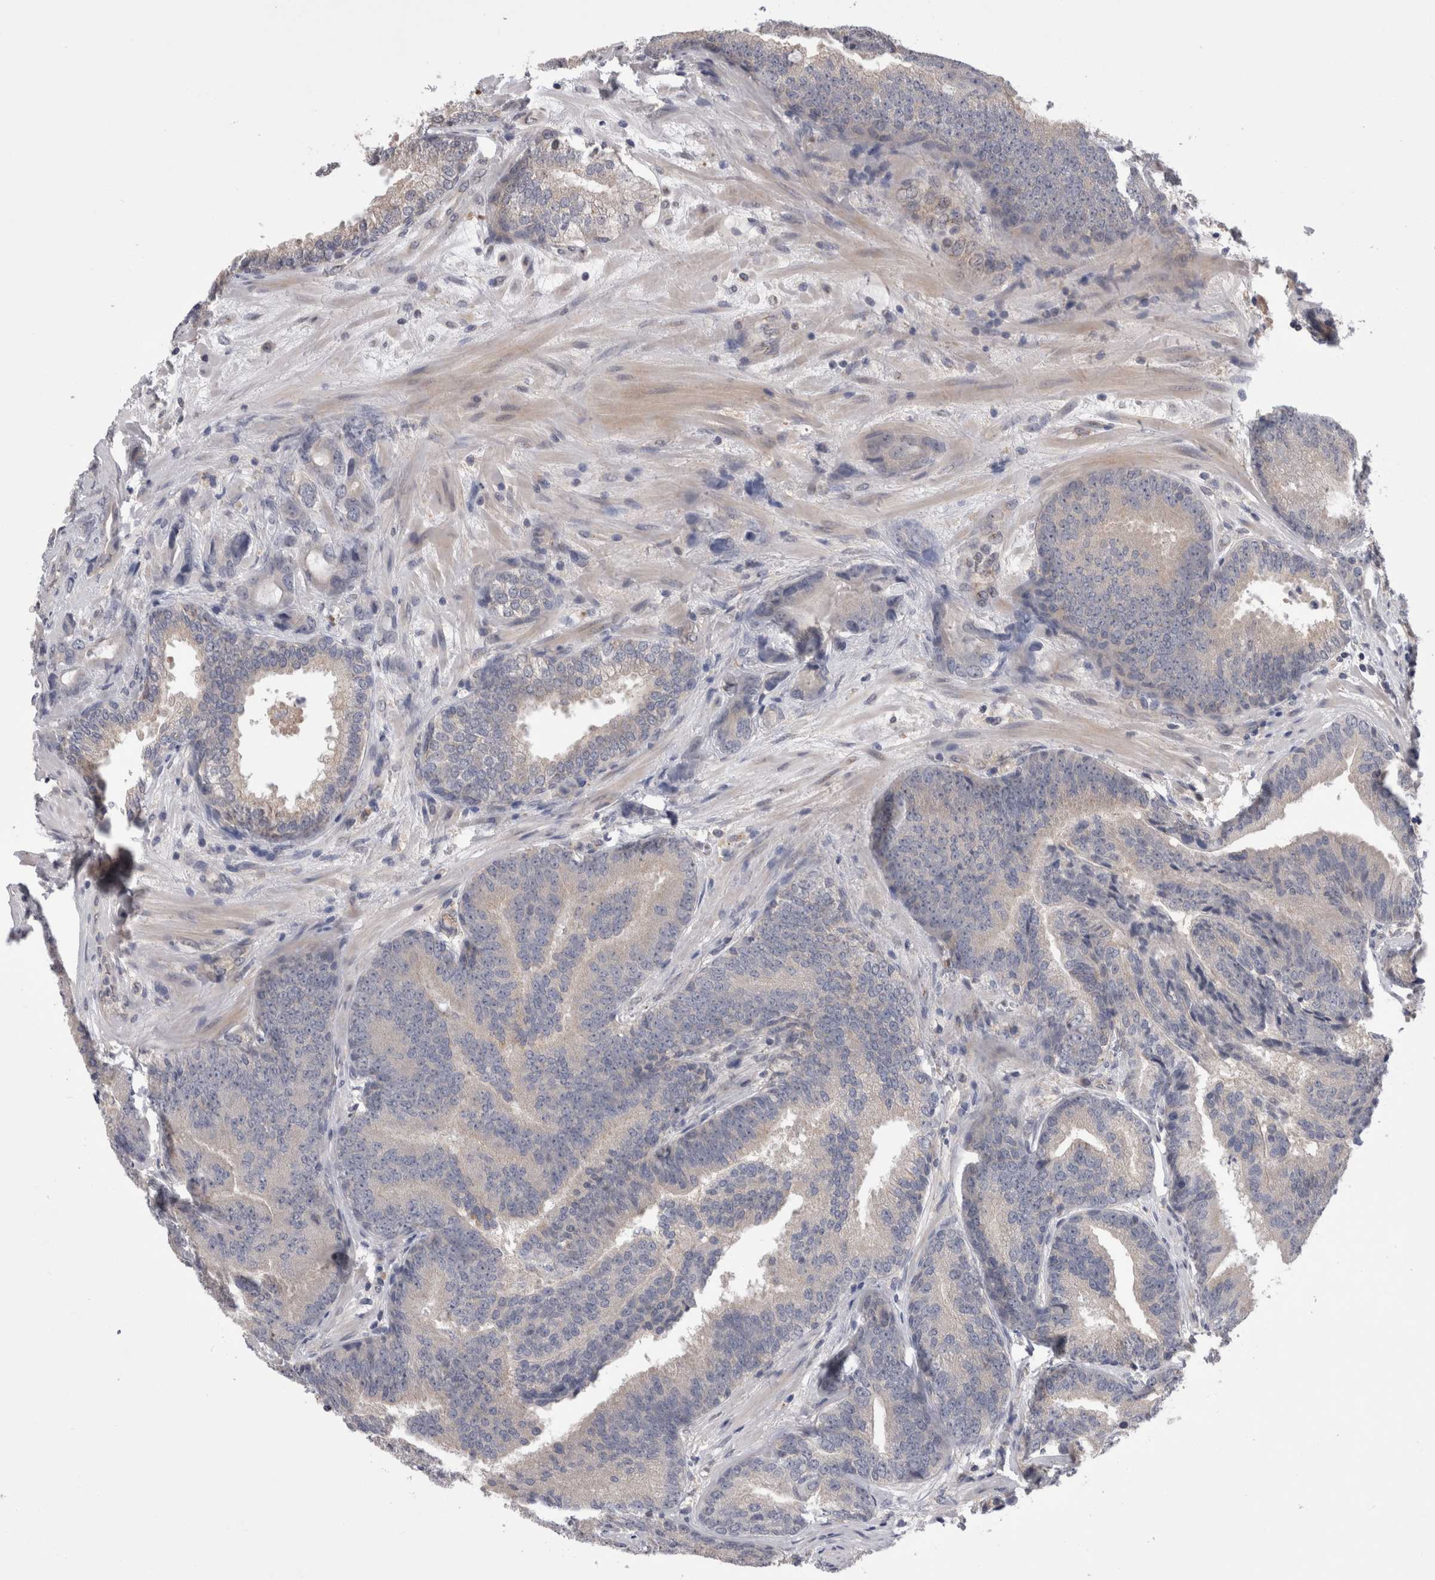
{"staining": {"intensity": "negative", "quantity": "none", "location": "none"}, "tissue": "prostate cancer", "cell_type": "Tumor cells", "image_type": "cancer", "snomed": [{"axis": "morphology", "description": "Adenocarcinoma, High grade"}, {"axis": "topography", "description": "Prostate"}], "caption": "Protein analysis of prostate cancer (high-grade adenocarcinoma) displays no significant positivity in tumor cells.", "gene": "DCTN6", "patient": {"sex": "male", "age": 55}}